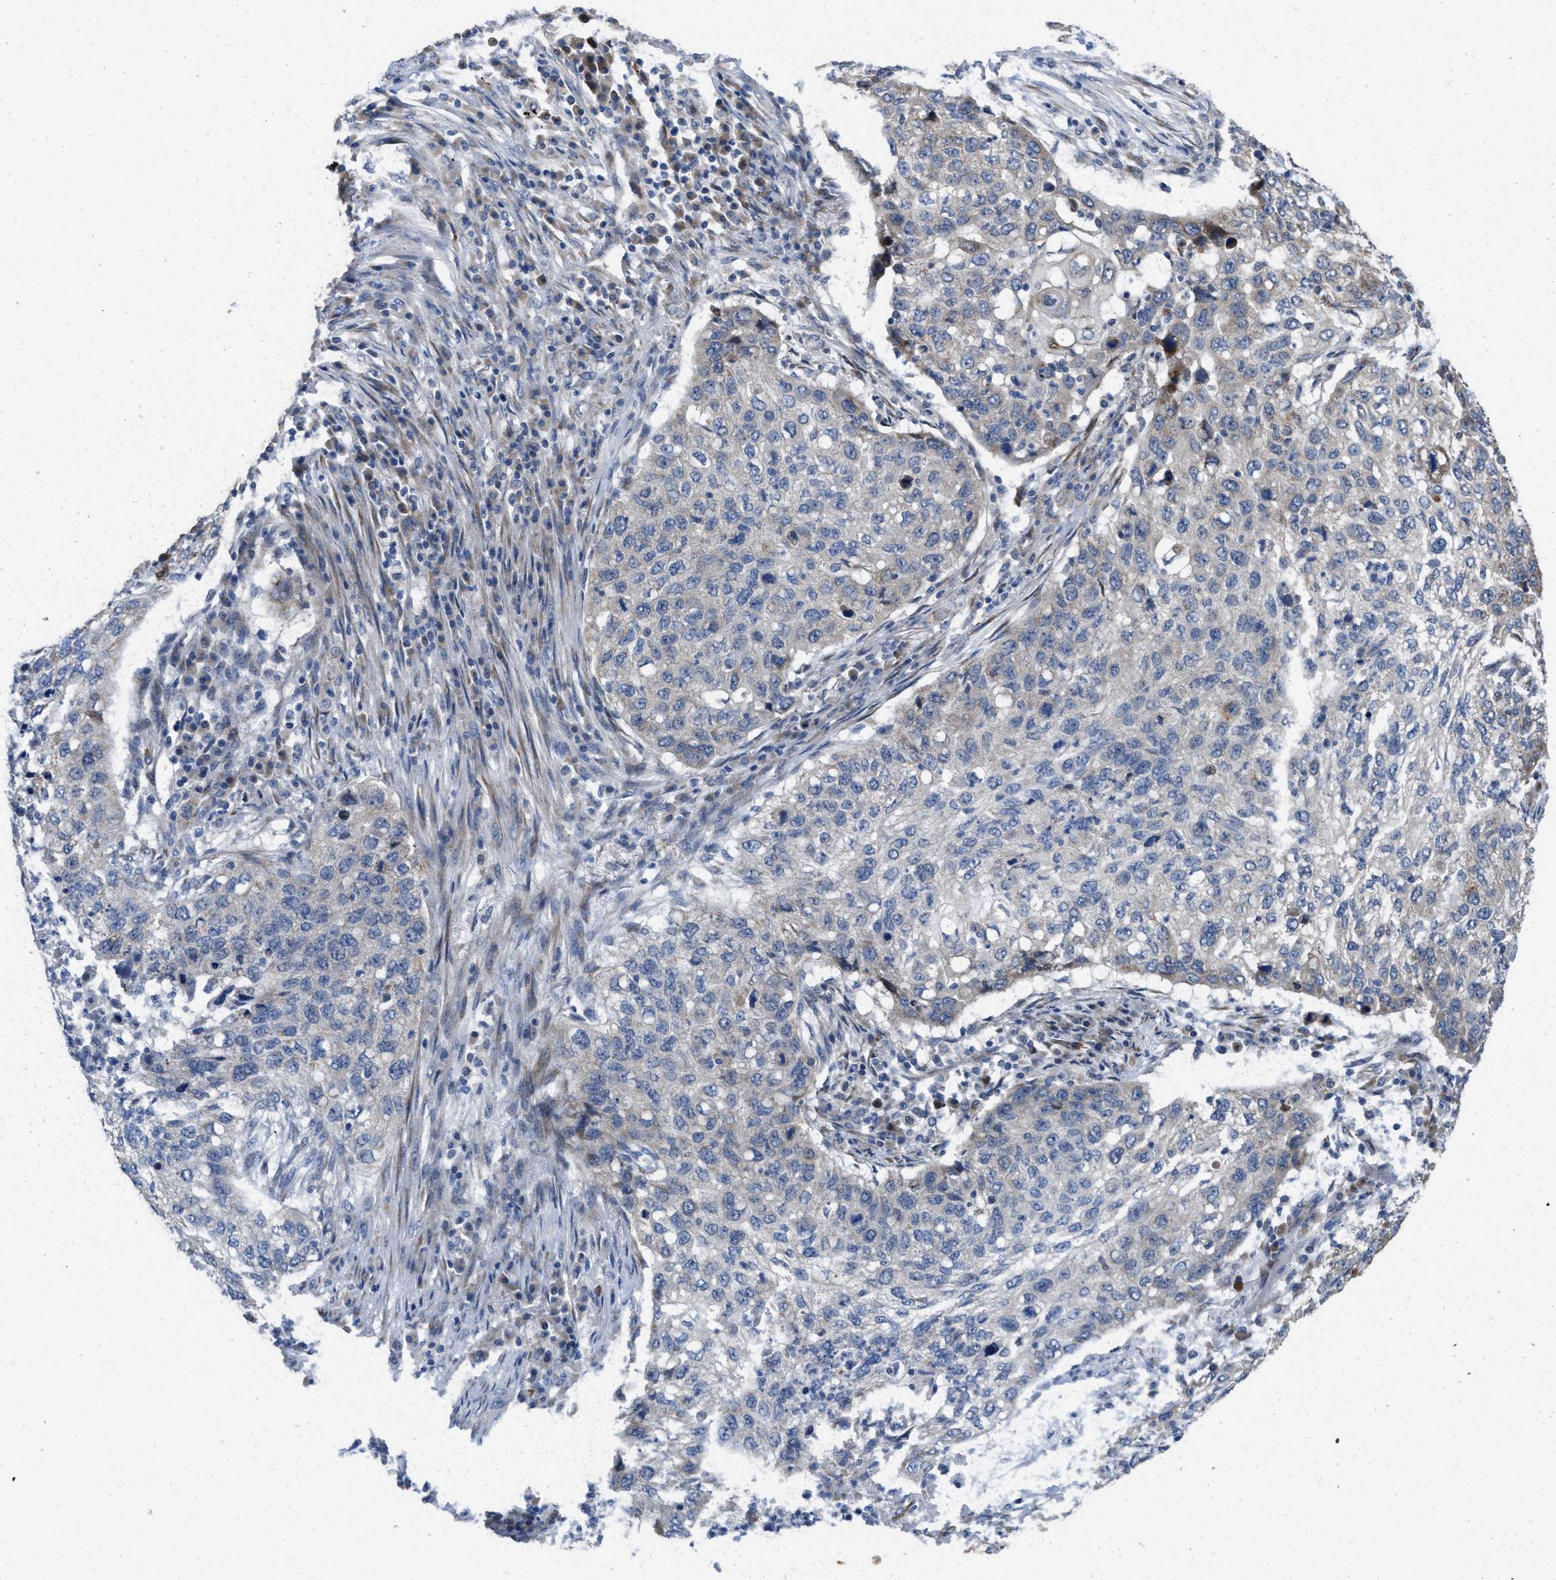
{"staining": {"intensity": "negative", "quantity": "none", "location": "none"}, "tissue": "lung cancer", "cell_type": "Tumor cells", "image_type": "cancer", "snomed": [{"axis": "morphology", "description": "Squamous cell carcinoma, NOS"}, {"axis": "topography", "description": "Lung"}], "caption": "DAB immunohistochemical staining of human squamous cell carcinoma (lung) displays no significant positivity in tumor cells. (DAB (3,3'-diaminobenzidine) immunohistochemistry, high magnification).", "gene": "CDPF1", "patient": {"sex": "female", "age": 63}}